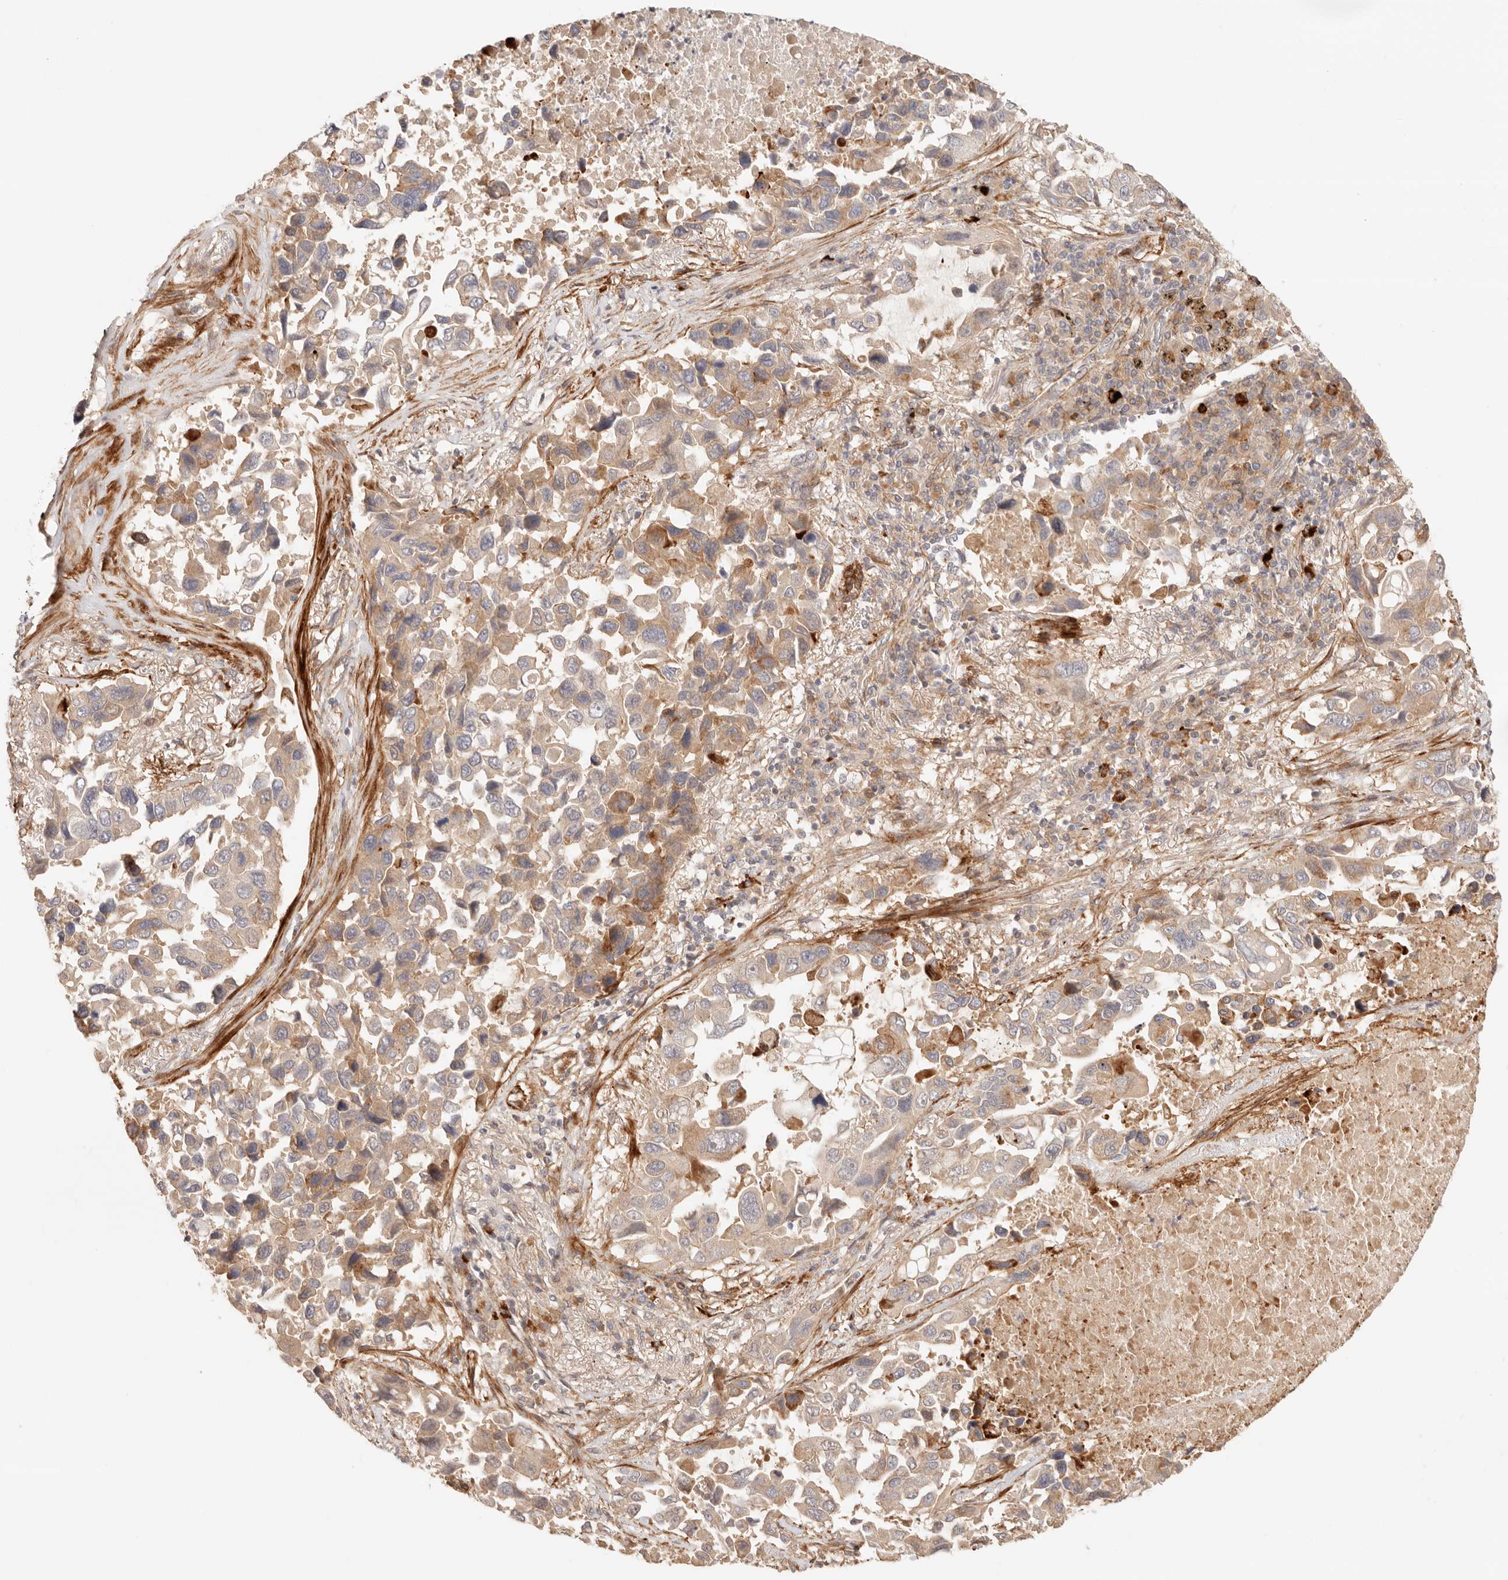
{"staining": {"intensity": "moderate", "quantity": ">75%", "location": "cytoplasmic/membranous"}, "tissue": "lung cancer", "cell_type": "Tumor cells", "image_type": "cancer", "snomed": [{"axis": "morphology", "description": "Adenocarcinoma, NOS"}, {"axis": "topography", "description": "Lung"}], "caption": "High-magnification brightfield microscopy of lung cancer (adenocarcinoma) stained with DAB (3,3'-diaminobenzidine) (brown) and counterstained with hematoxylin (blue). tumor cells exhibit moderate cytoplasmic/membranous expression is appreciated in approximately>75% of cells.", "gene": "IL1R2", "patient": {"sex": "male", "age": 64}}